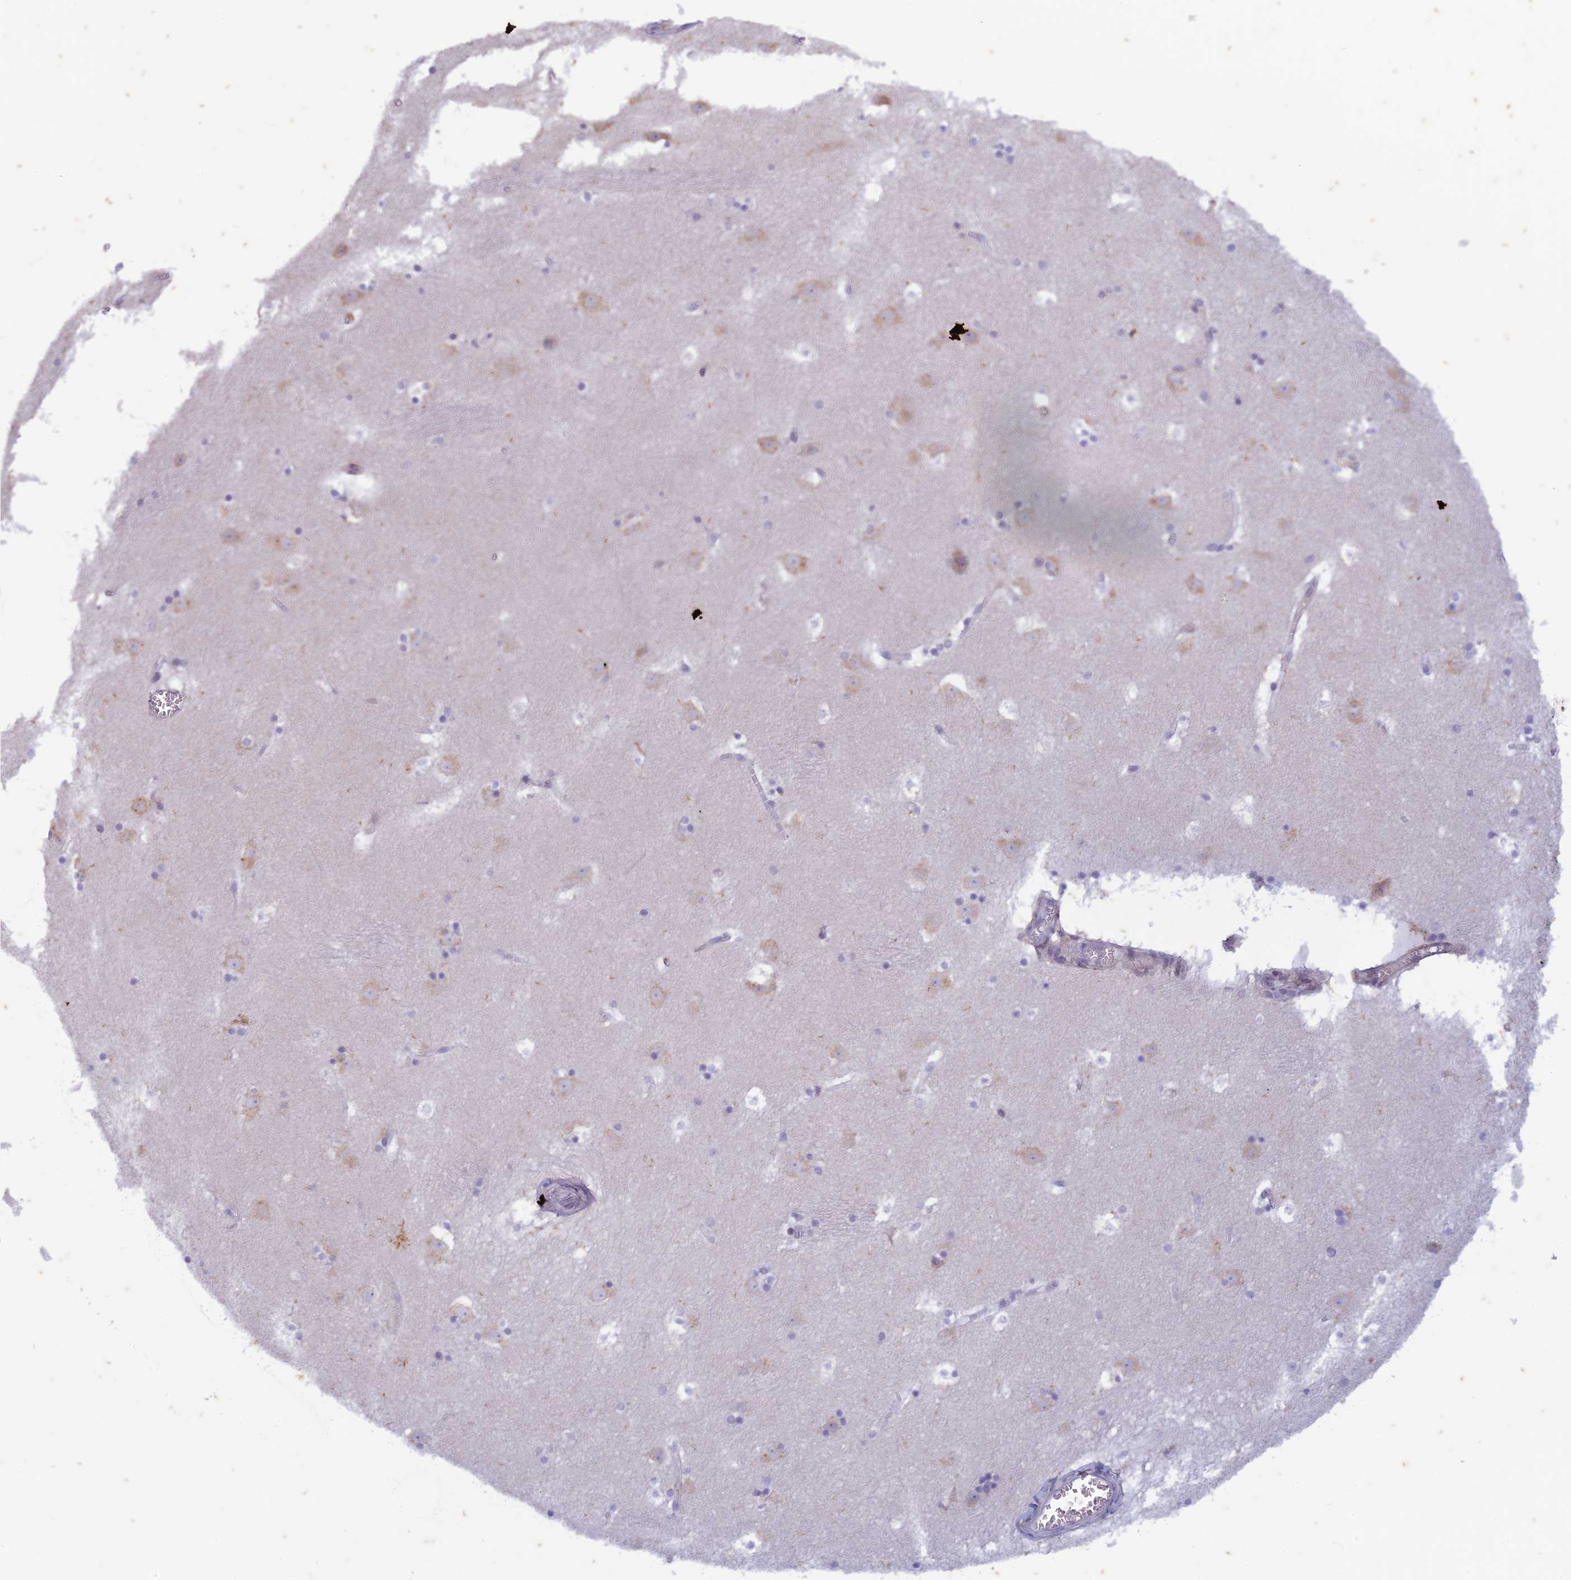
{"staining": {"intensity": "negative", "quantity": "none", "location": "none"}, "tissue": "caudate", "cell_type": "Glial cells", "image_type": "normal", "snomed": [{"axis": "morphology", "description": "Normal tissue, NOS"}, {"axis": "topography", "description": "Lateral ventricle wall"}], "caption": "Immunohistochemistry micrograph of benign caudate stained for a protein (brown), which shows no positivity in glial cells.", "gene": "PABPN1L", "patient": {"sex": "male", "age": 45}}